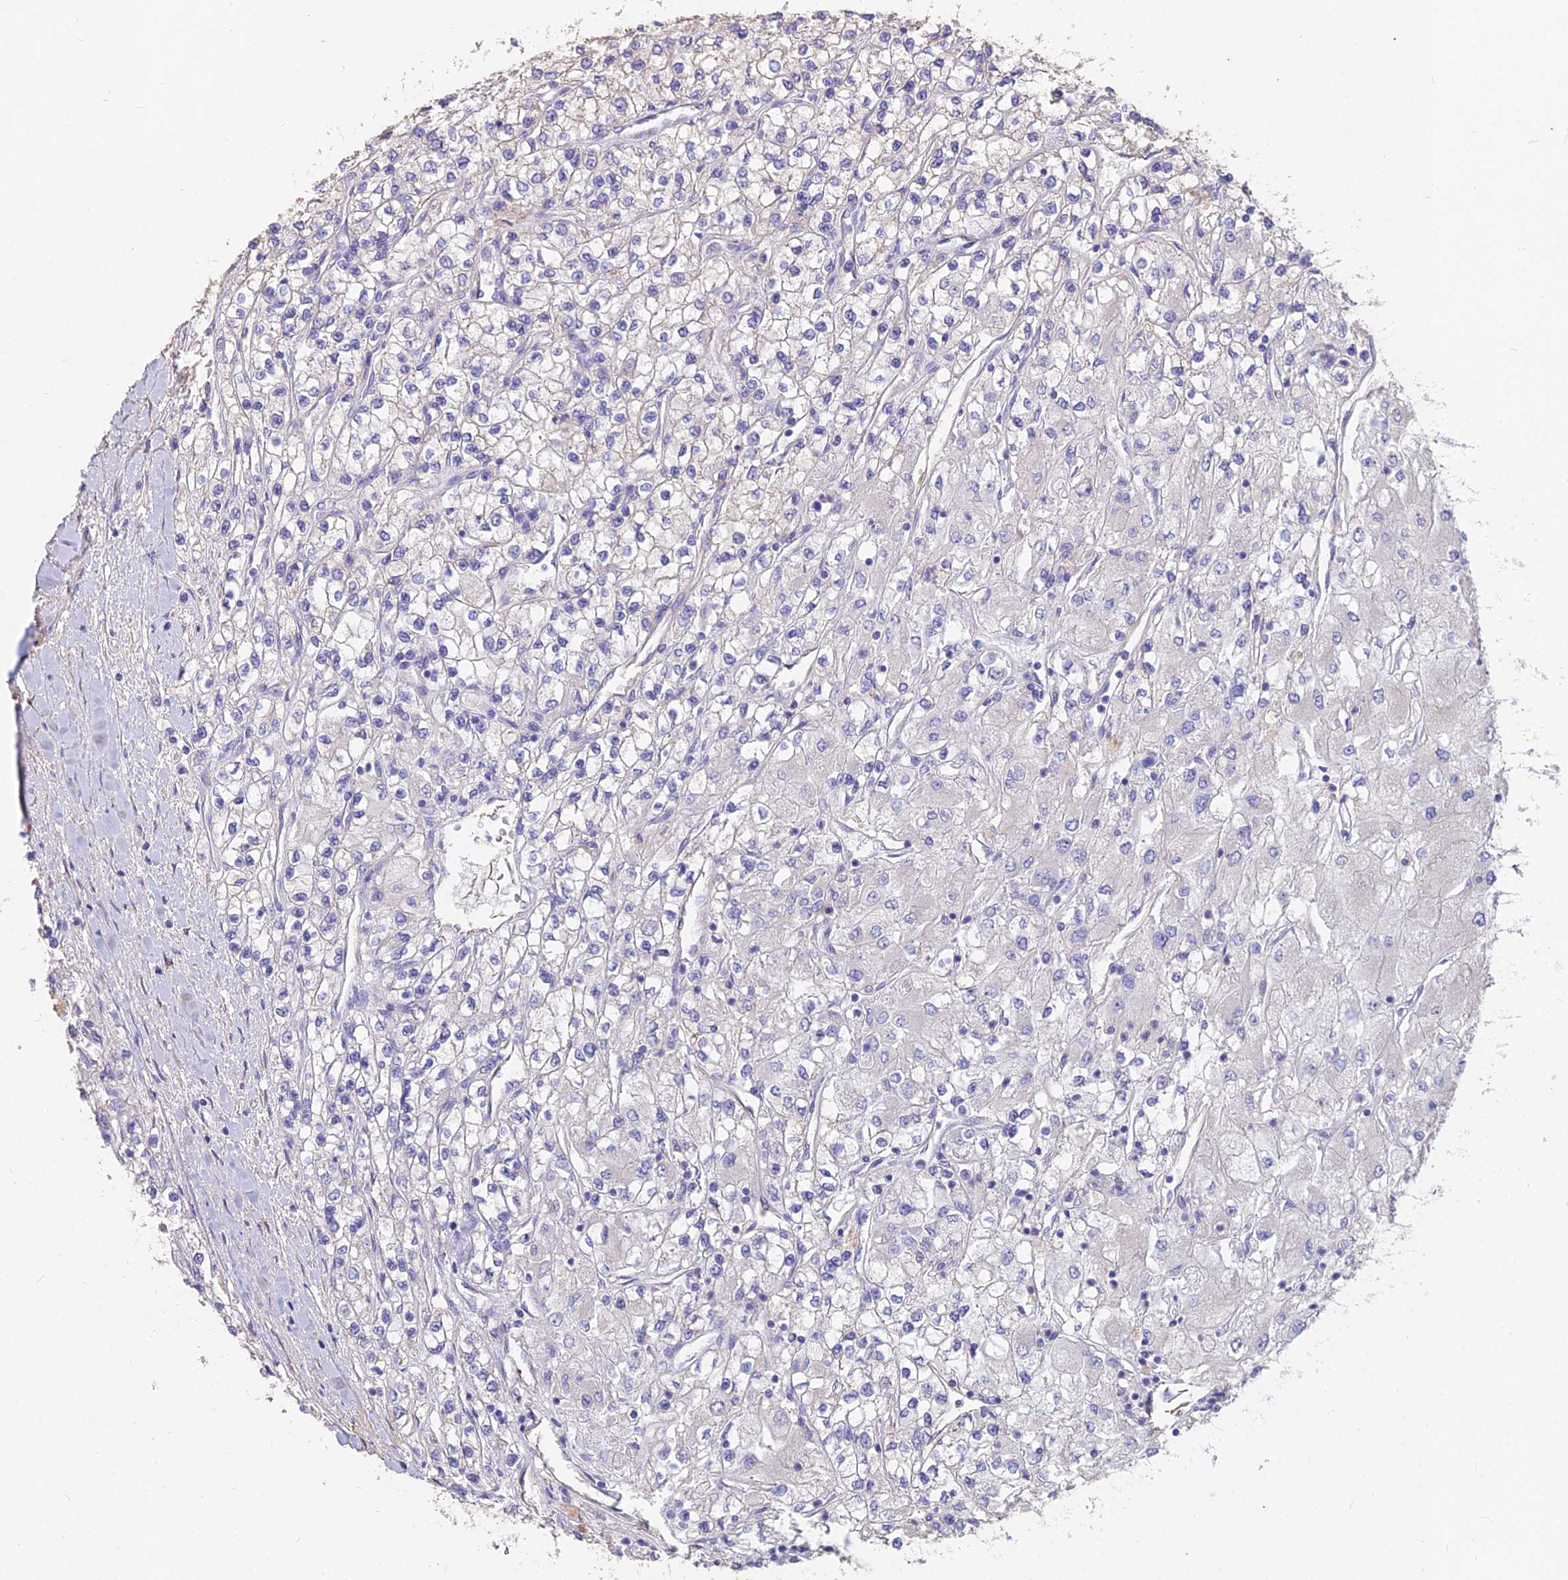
{"staining": {"intensity": "negative", "quantity": "none", "location": "none"}, "tissue": "renal cancer", "cell_type": "Tumor cells", "image_type": "cancer", "snomed": [{"axis": "morphology", "description": "Adenocarcinoma, NOS"}, {"axis": "topography", "description": "Kidney"}], "caption": "This is an immunohistochemistry micrograph of human renal adenocarcinoma. There is no expression in tumor cells.", "gene": "FAM168B", "patient": {"sex": "male", "age": 80}}